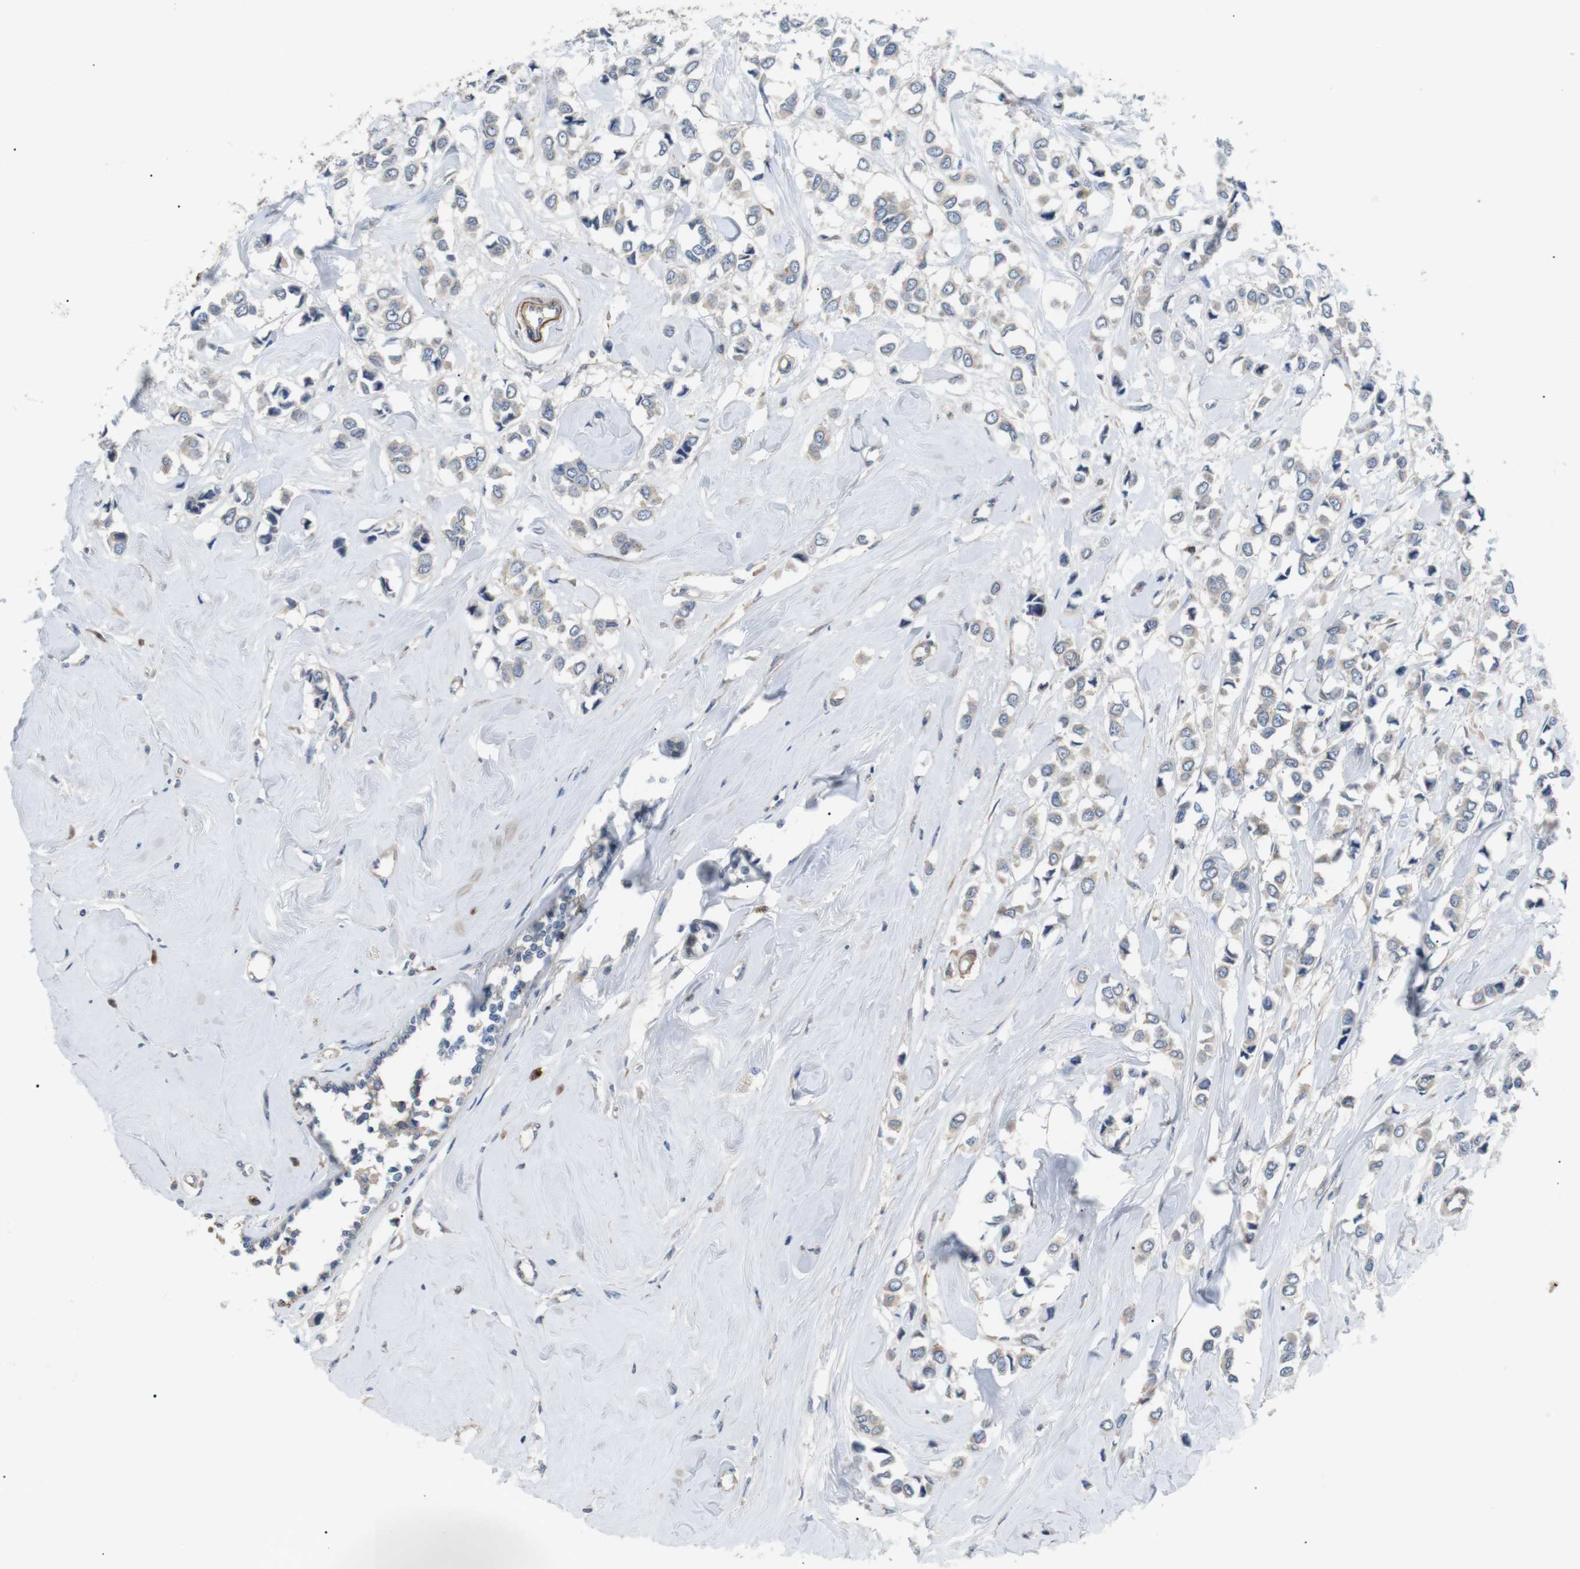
{"staining": {"intensity": "weak", "quantity": "<25%", "location": "cytoplasmic/membranous"}, "tissue": "breast cancer", "cell_type": "Tumor cells", "image_type": "cancer", "snomed": [{"axis": "morphology", "description": "Lobular carcinoma"}, {"axis": "topography", "description": "Breast"}], "caption": "Micrograph shows no protein staining in tumor cells of breast lobular carcinoma tissue.", "gene": "DIPK1A", "patient": {"sex": "female", "age": 51}}